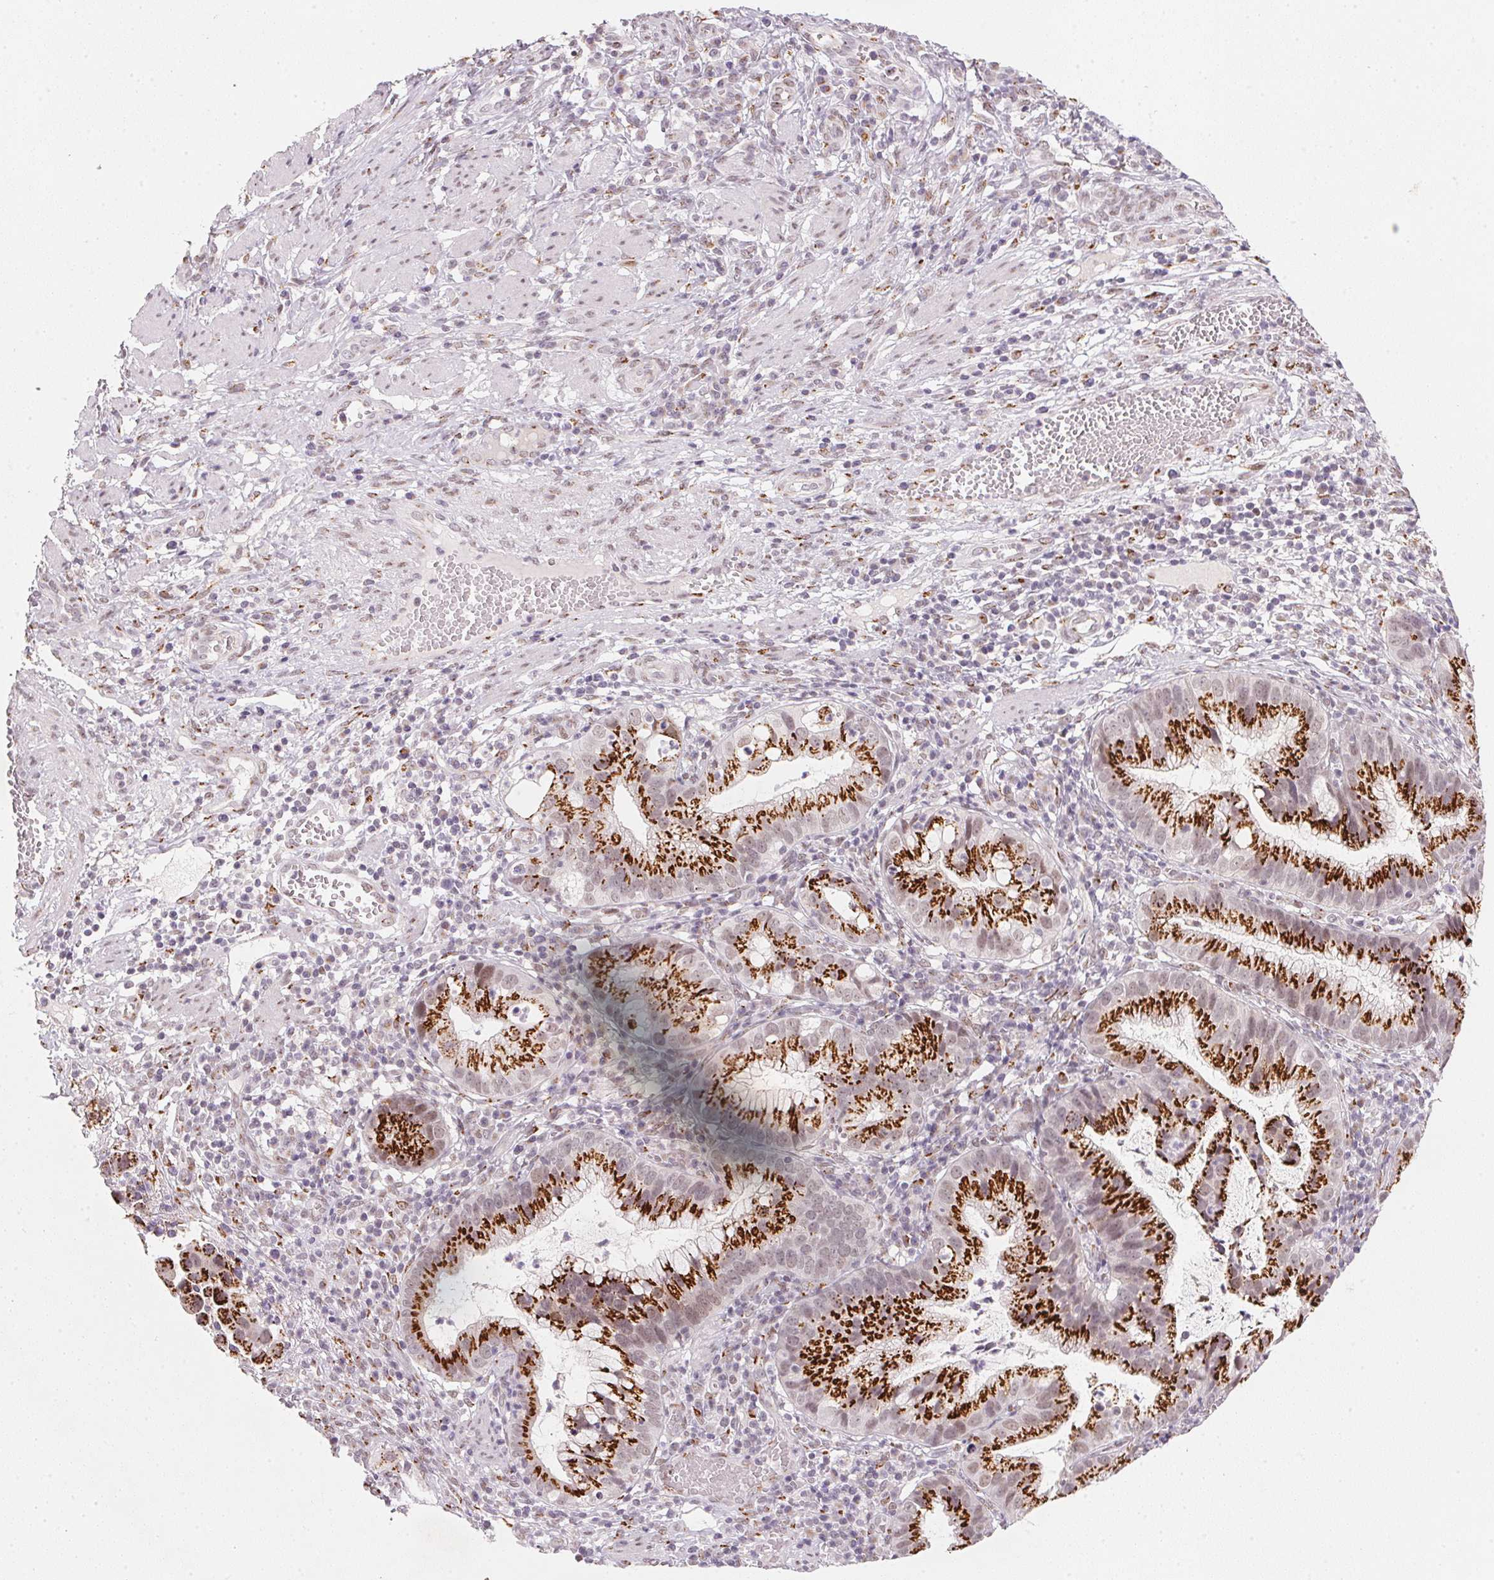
{"staining": {"intensity": "strong", "quantity": ">75%", "location": "cytoplasmic/membranous"}, "tissue": "cervical cancer", "cell_type": "Tumor cells", "image_type": "cancer", "snomed": [{"axis": "morphology", "description": "Adenocarcinoma, NOS"}, {"axis": "topography", "description": "Cervix"}], "caption": "Approximately >75% of tumor cells in human cervical cancer reveal strong cytoplasmic/membranous protein staining as visualized by brown immunohistochemical staining.", "gene": "RAB22A", "patient": {"sex": "female", "age": 34}}